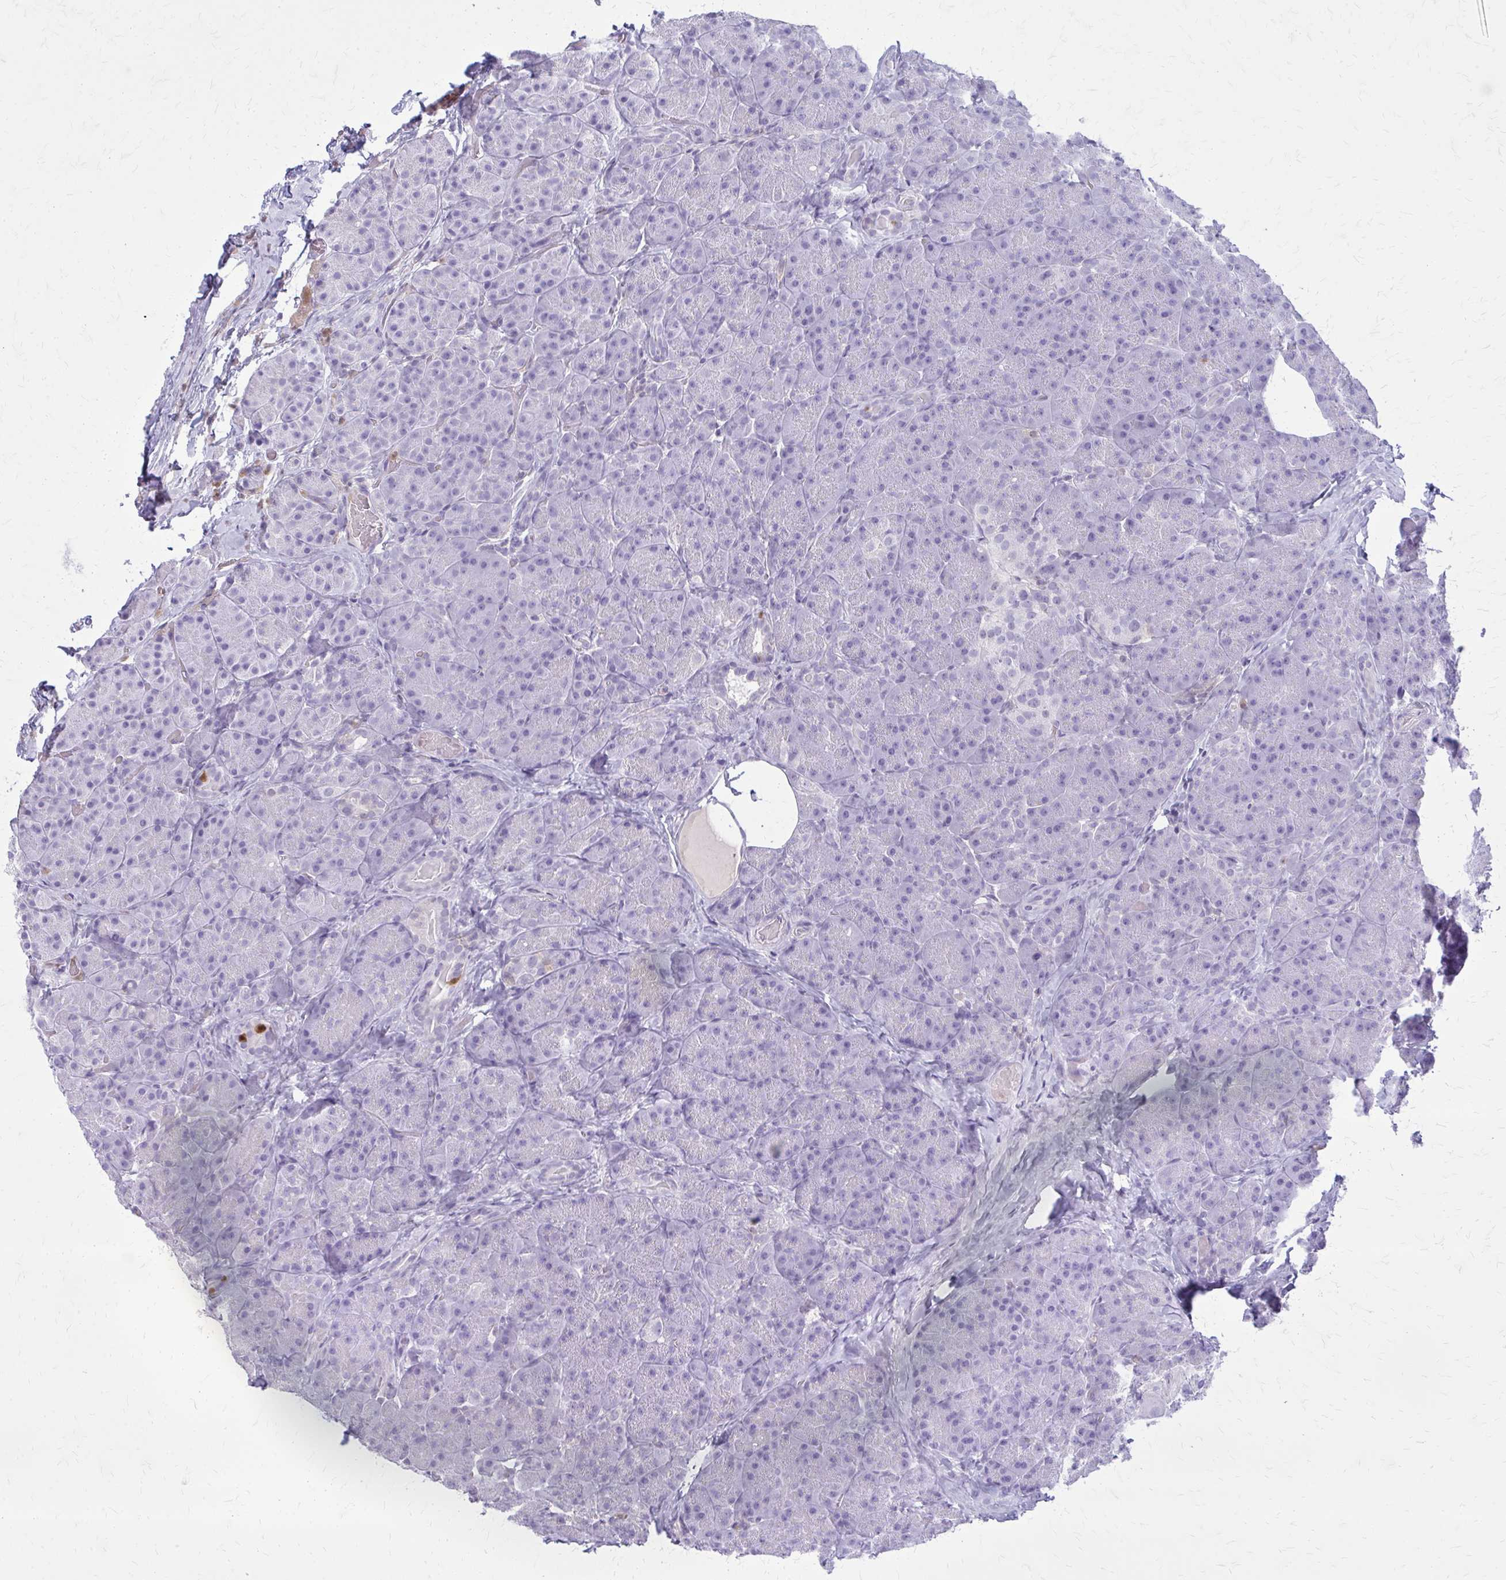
{"staining": {"intensity": "negative", "quantity": "none", "location": "none"}, "tissue": "pancreas", "cell_type": "Exocrine glandular cells", "image_type": "normal", "snomed": [{"axis": "morphology", "description": "Normal tissue, NOS"}, {"axis": "topography", "description": "Pancreas"}], "caption": "Exocrine glandular cells show no significant protein positivity in unremarkable pancreas. (DAB (3,3'-diaminobenzidine) IHC visualized using brightfield microscopy, high magnification).", "gene": "GLRX", "patient": {"sex": "male", "age": 57}}